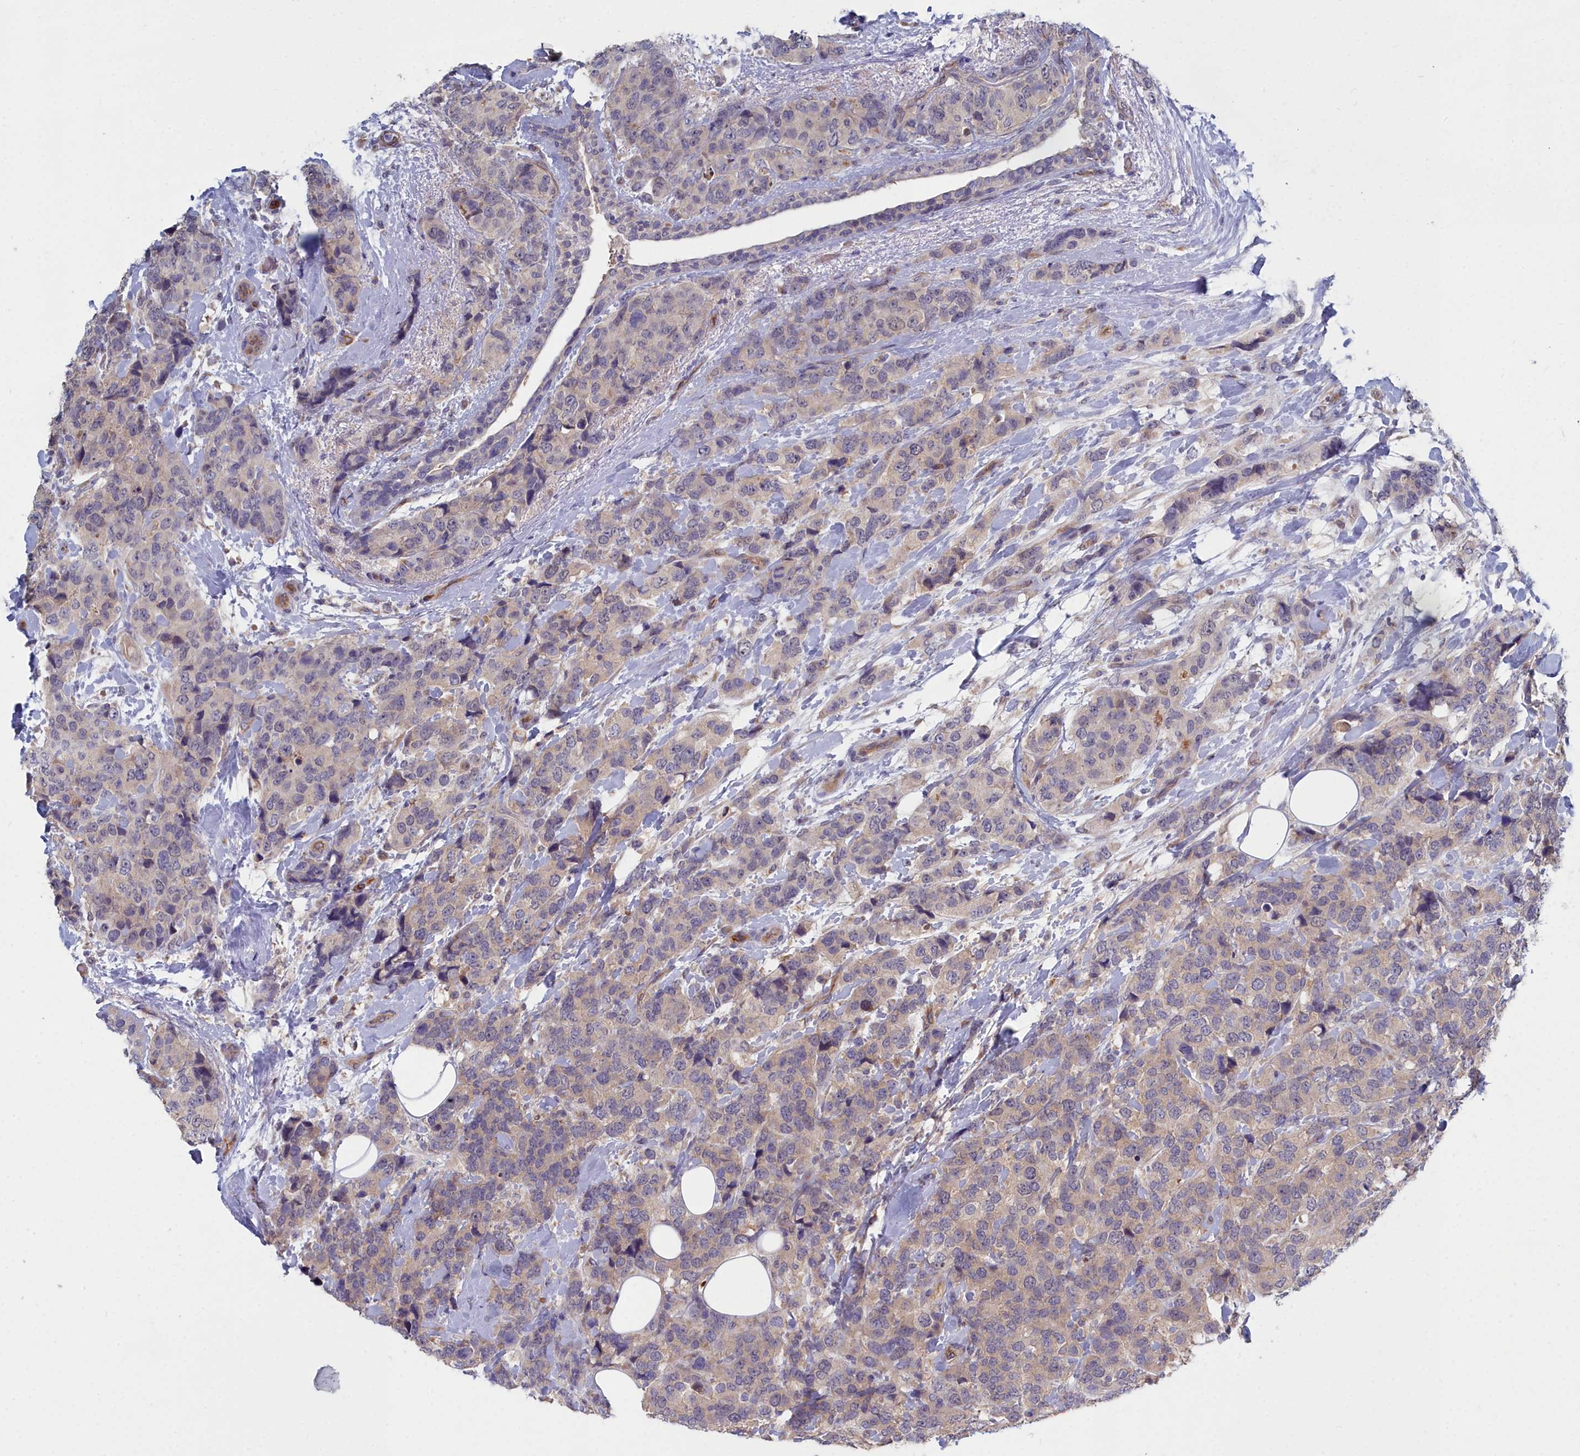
{"staining": {"intensity": "weak", "quantity": "25%-75%", "location": "cytoplasmic/membranous"}, "tissue": "breast cancer", "cell_type": "Tumor cells", "image_type": "cancer", "snomed": [{"axis": "morphology", "description": "Lobular carcinoma"}, {"axis": "topography", "description": "Breast"}], "caption": "A brown stain shows weak cytoplasmic/membranous positivity of a protein in breast cancer (lobular carcinoma) tumor cells. (IHC, brightfield microscopy, high magnification).", "gene": "RDX", "patient": {"sex": "female", "age": 59}}